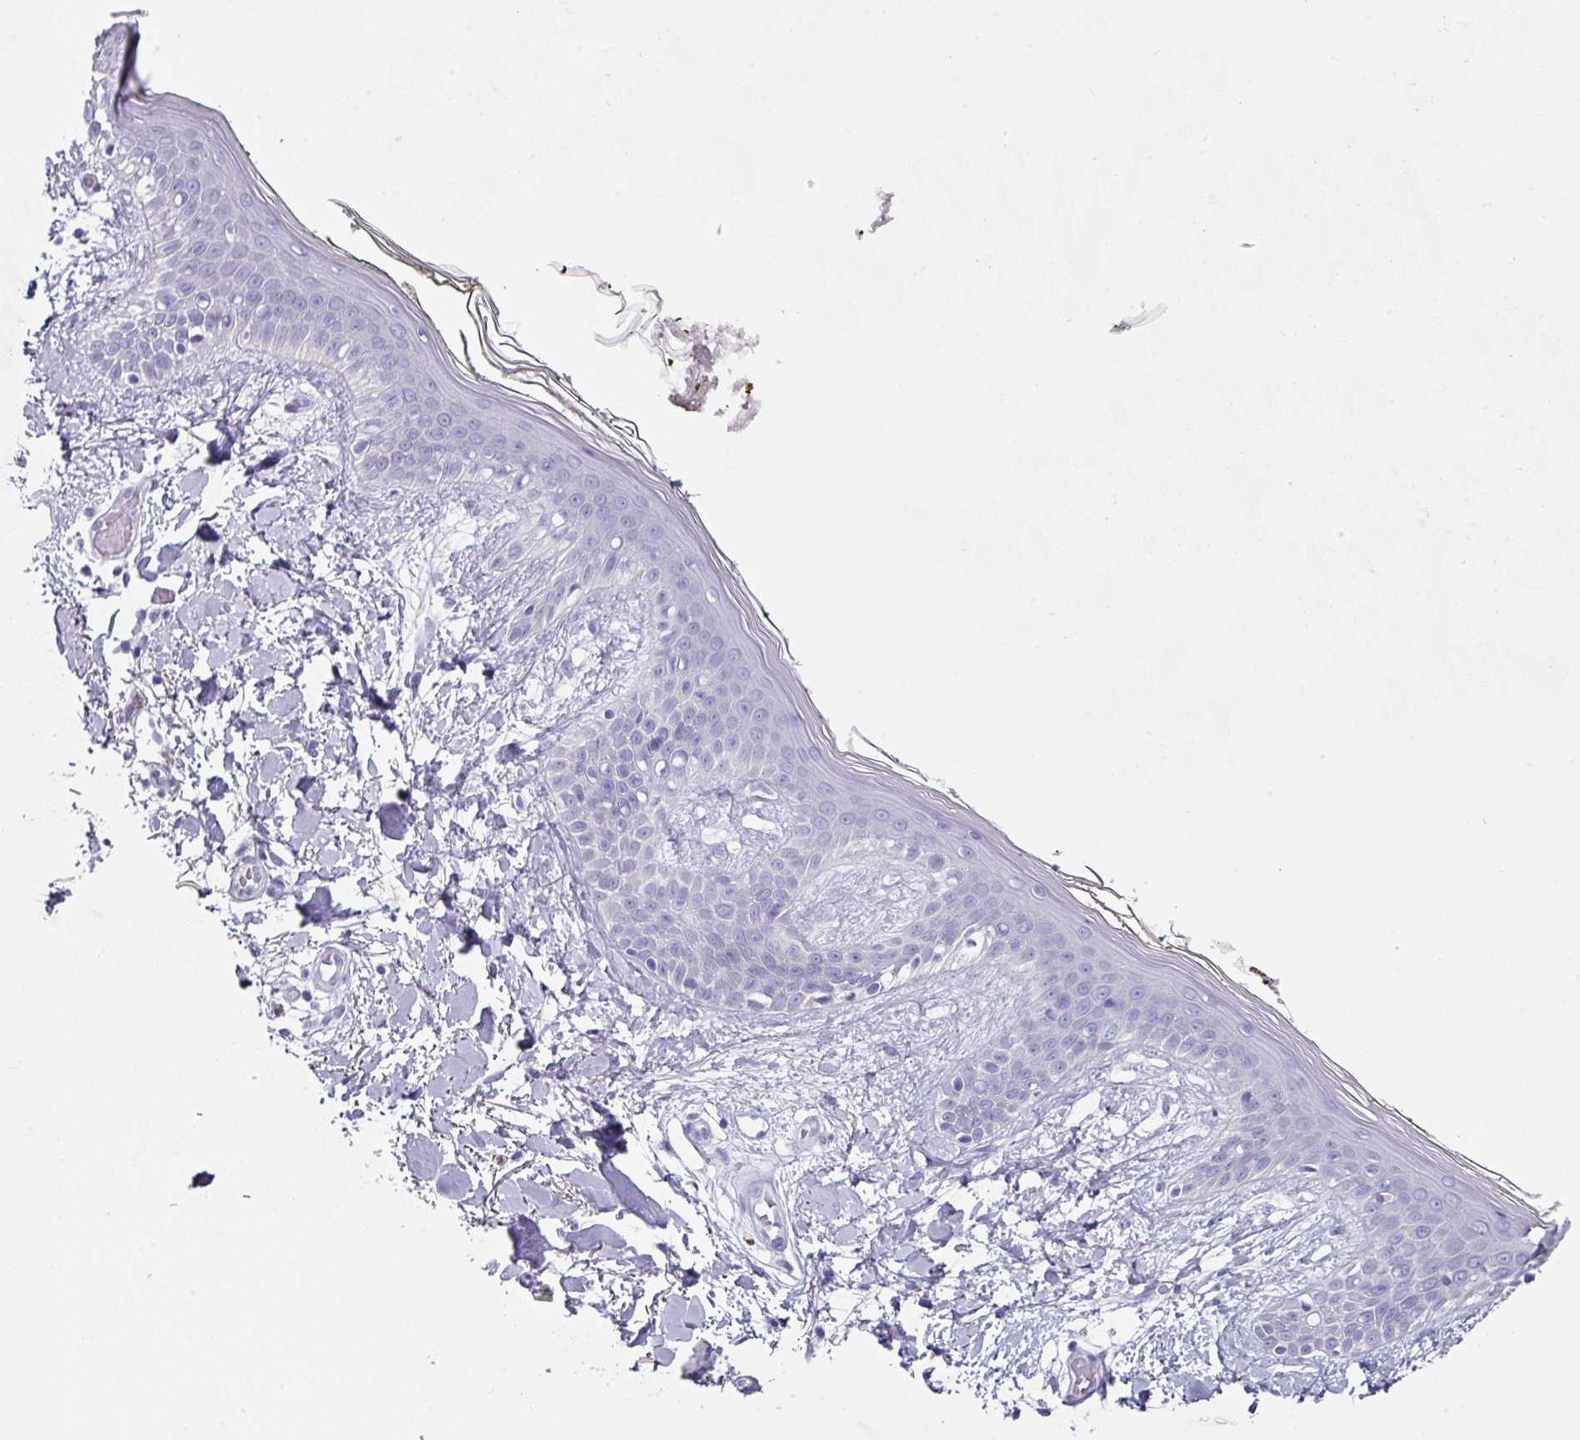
{"staining": {"intensity": "negative", "quantity": "none", "location": "none"}, "tissue": "skin", "cell_type": "Fibroblasts", "image_type": "normal", "snomed": [{"axis": "morphology", "description": "Normal tissue, NOS"}, {"axis": "topography", "description": "Skin"}], "caption": "This is an immunohistochemistry image of normal human skin. There is no expression in fibroblasts.", "gene": "PEX10", "patient": {"sex": "female", "age": 34}}